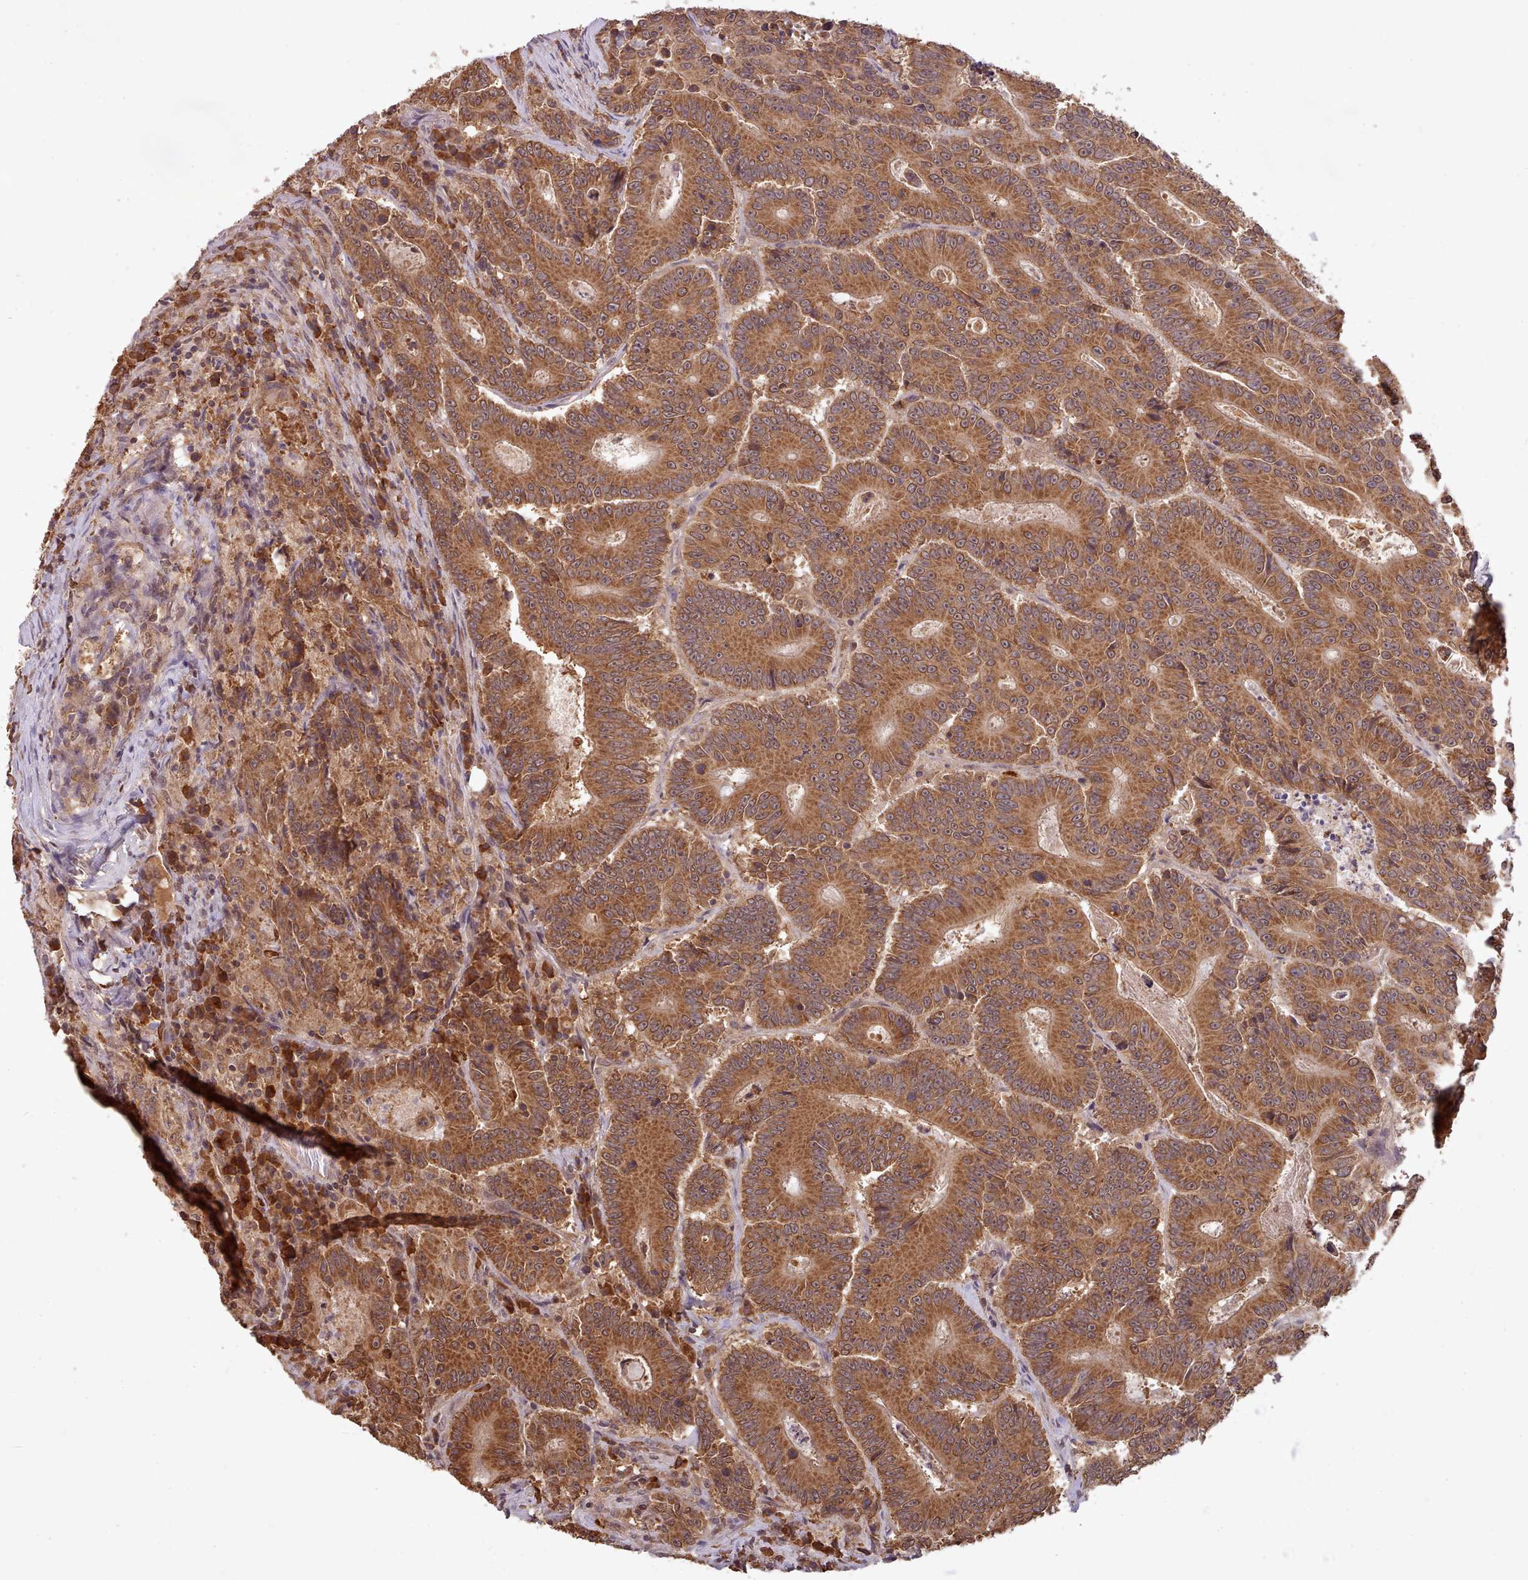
{"staining": {"intensity": "moderate", "quantity": ">75%", "location": "cytoplasmic/membranous"}, "tissue": "colorectal cancer", "cell_type": "Tumor cells", "image_type": "cancer", "snomed": [{"axis": "morphology", "description": "Adenocarcinoma, NOS"}, {"axis": "topography", "description": "Colon"}], "caption": "Protein analysis of colorectal adenocarcinoma tissue displays moderate cytoplasmic/membranous staining in approximately >75% of tumor cells.", "gene": "PIP4P1", "patient": {"sex": "male", "age": 83}}